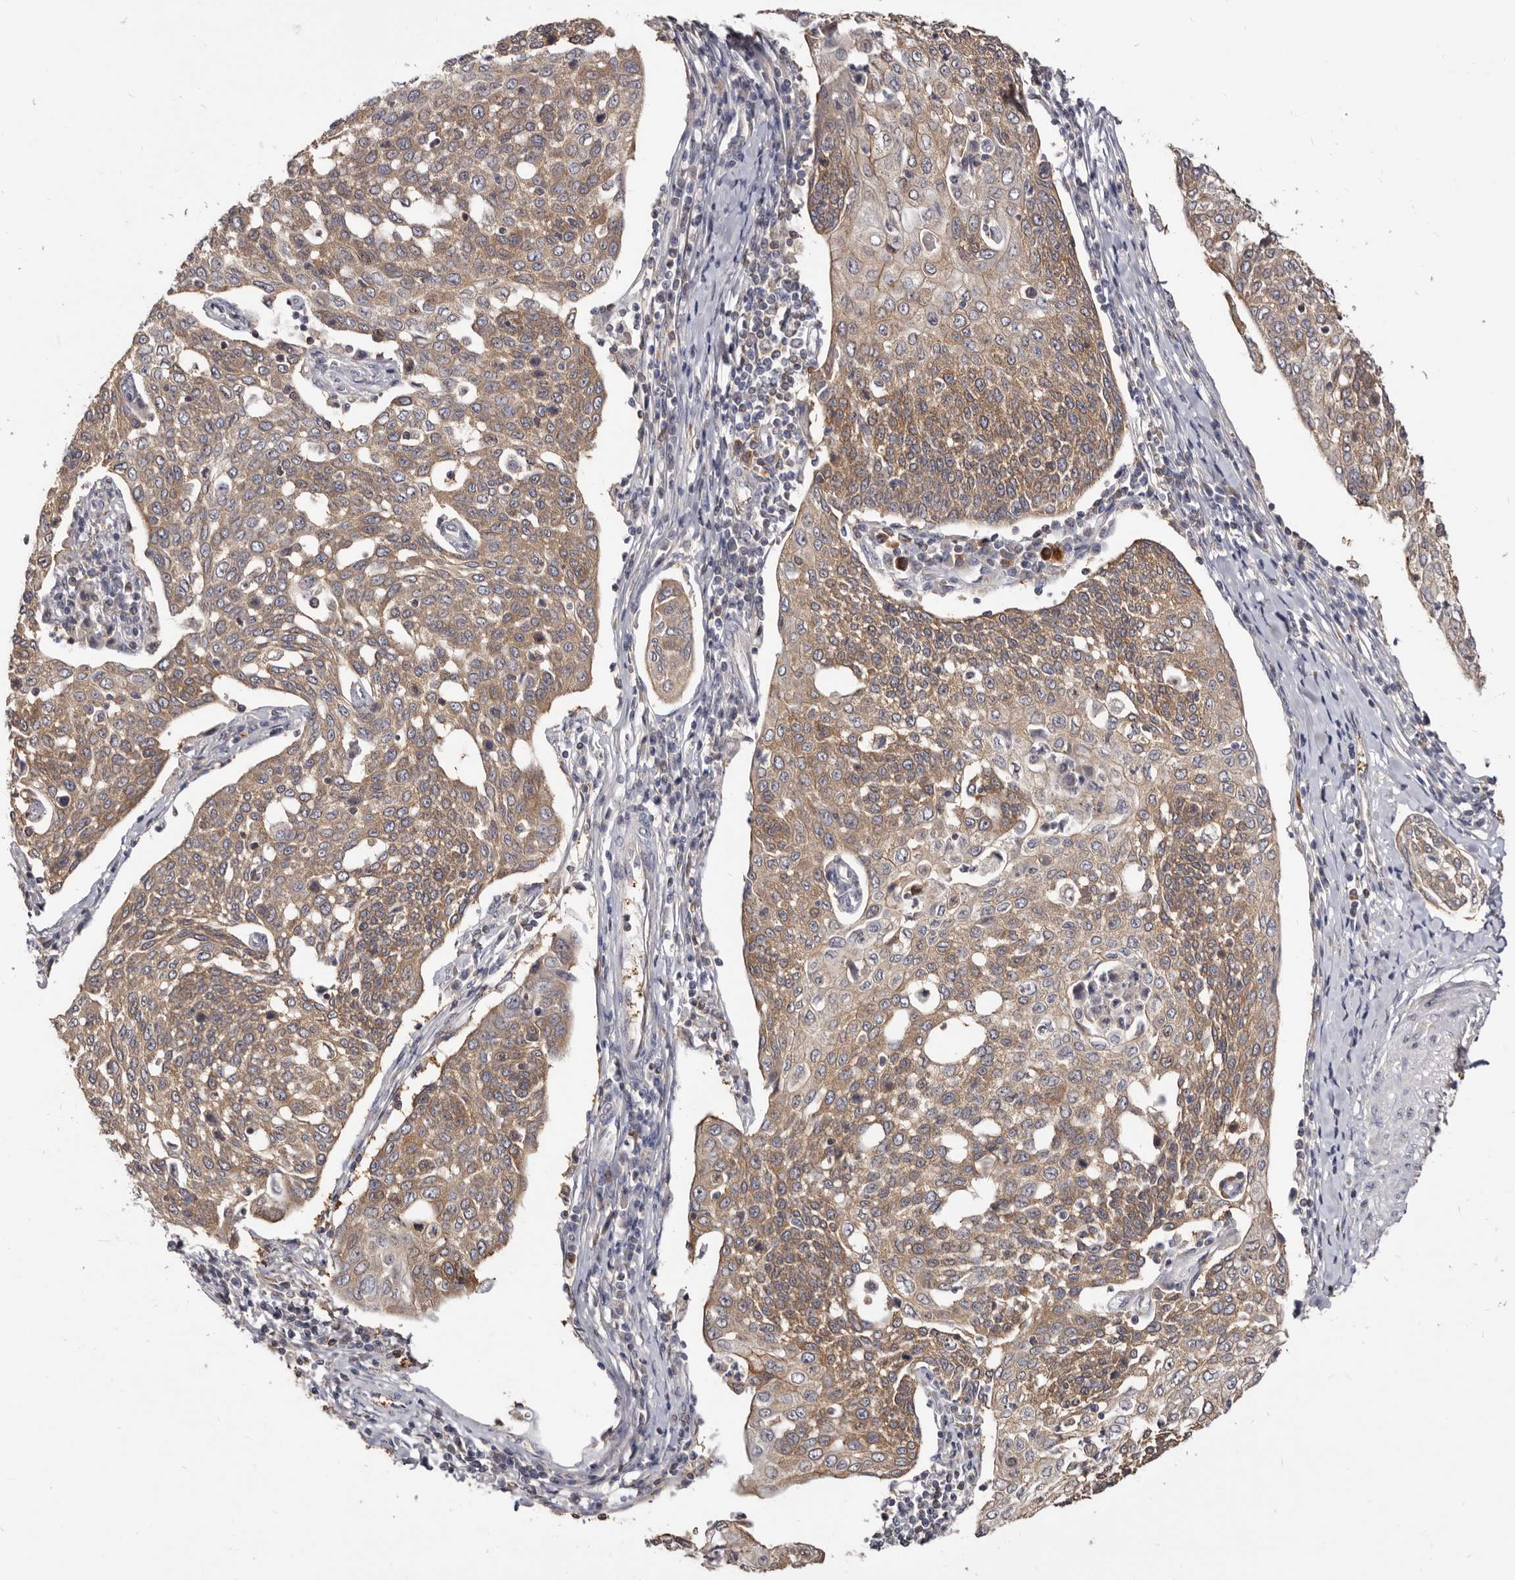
{"staining": {"intensity": "weak", "quantity": ">75%", "location": "cytoplasmic/membranous"}, "tissue": "cervical cancer", "cell_type": "Tumor cells", "image_type": "cancer", "snomed": [{"axis": "morphology", "description": "Squamous cell carcinoma, NOS"}, {"axis": "topography", "description": "Cervix"}], "caption": "IHC image of neoplastic tissue: human squamous cell carcinoma (cervical) stained using immunohistochemistry exhibits low levels of weak protein expression localized specifically in the cytoplasmic/membranous of tumor cells, appearing as a cytoplasmic/membranous brown color.", "gene": "ADAMTS20", "patient": {"sex": "female", "age": 34}}